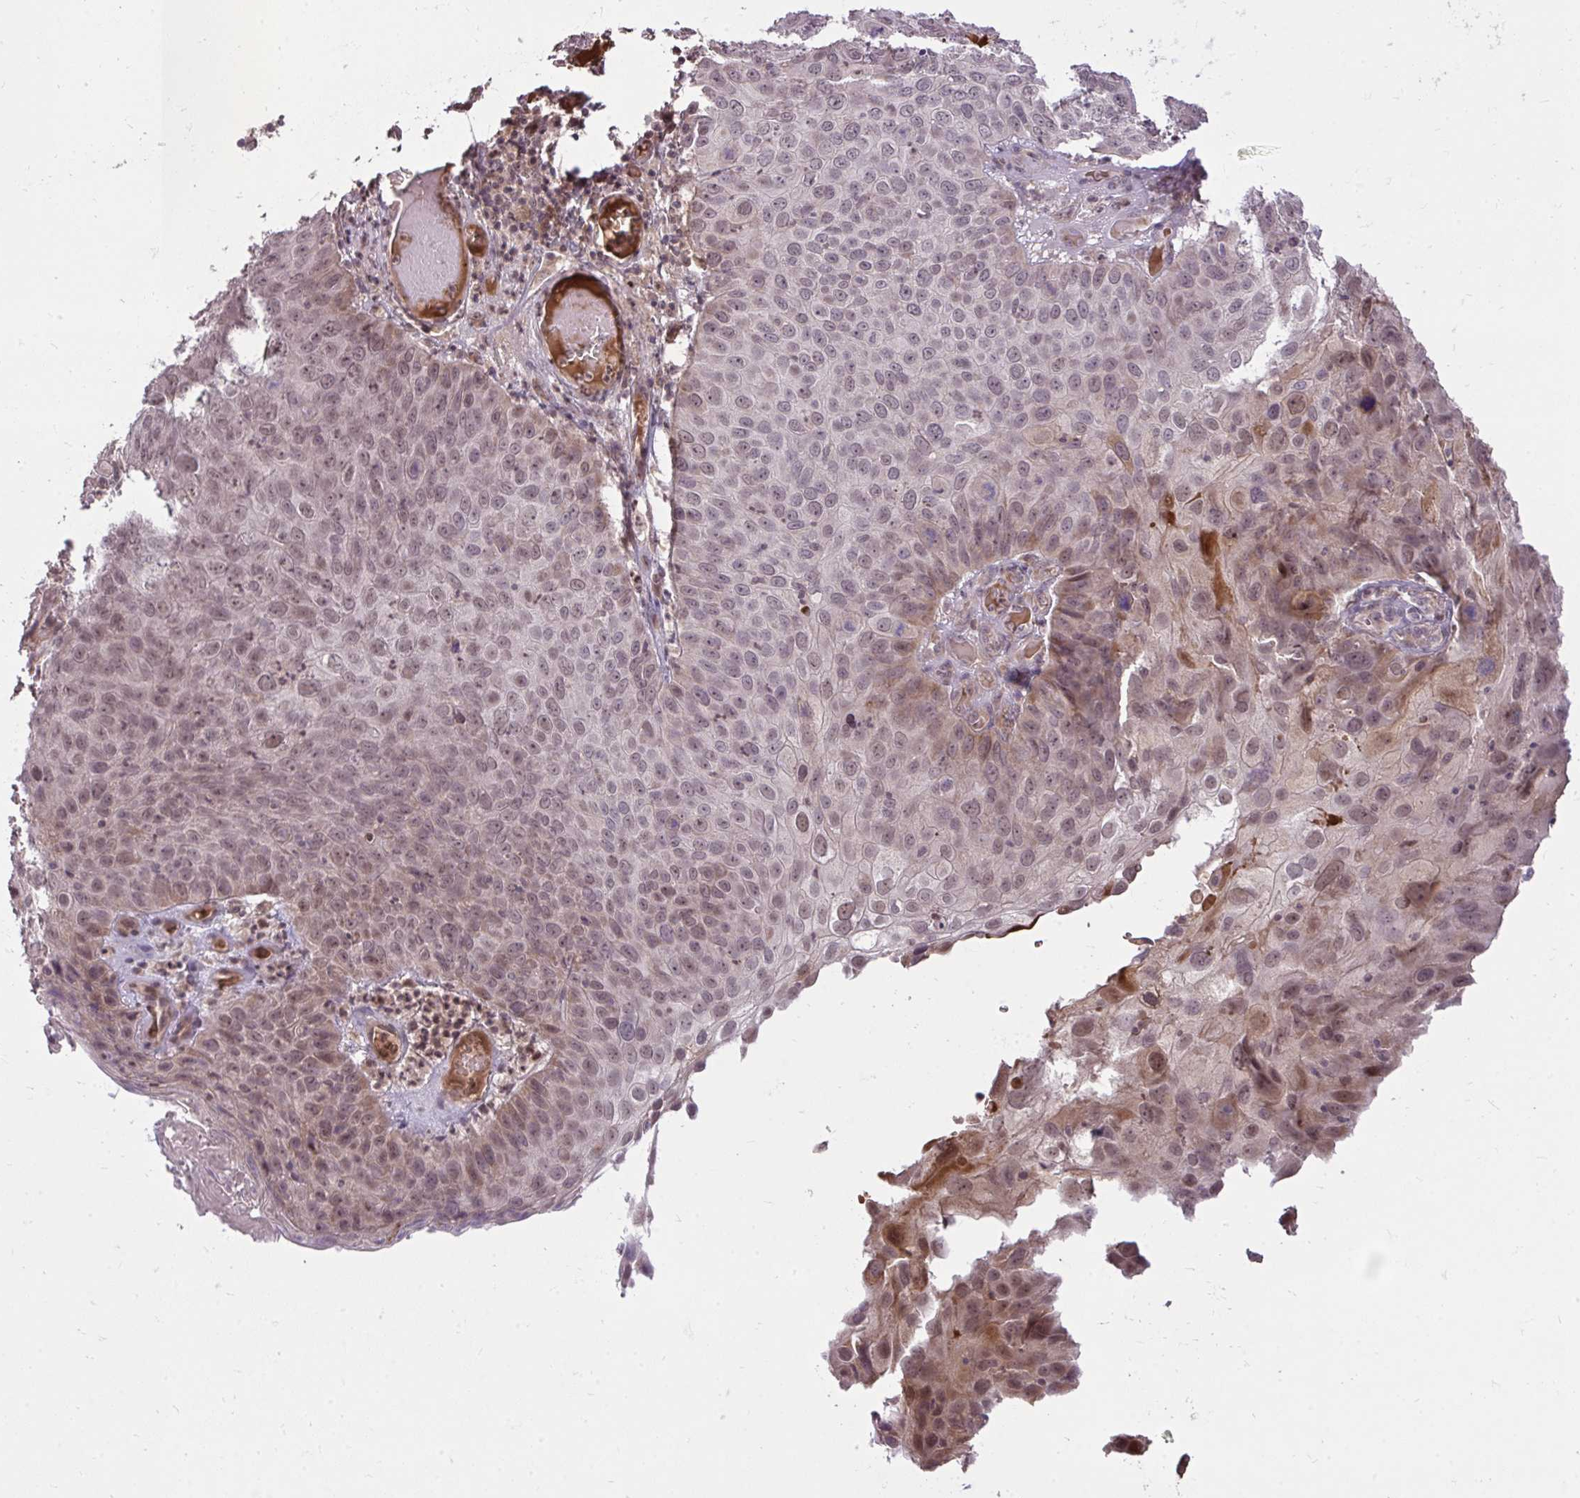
{"staining": {"intensity": "moderate", "quantity": "<25%", "location": "cytoplasmic/membranous,nuclear"}, "tissue": "skin cancer", "cell_type": "Tumor cells", "image_type": "cancer", "snomed": [{"axis": "morphology", "description": "Squamous cell carcinoma, NOS"}, {"axis": "topography", "description": "Skin"}], "caption": "Human skin cancer (squamous cell carcinoma) stained with a brown dye displays moderate cytoplasmic/membranous and nuclear positive positivity in about <25% of tumor cells.", "gene": "ZSCAN9", "patient": {"sex": "male", "age": 87}}